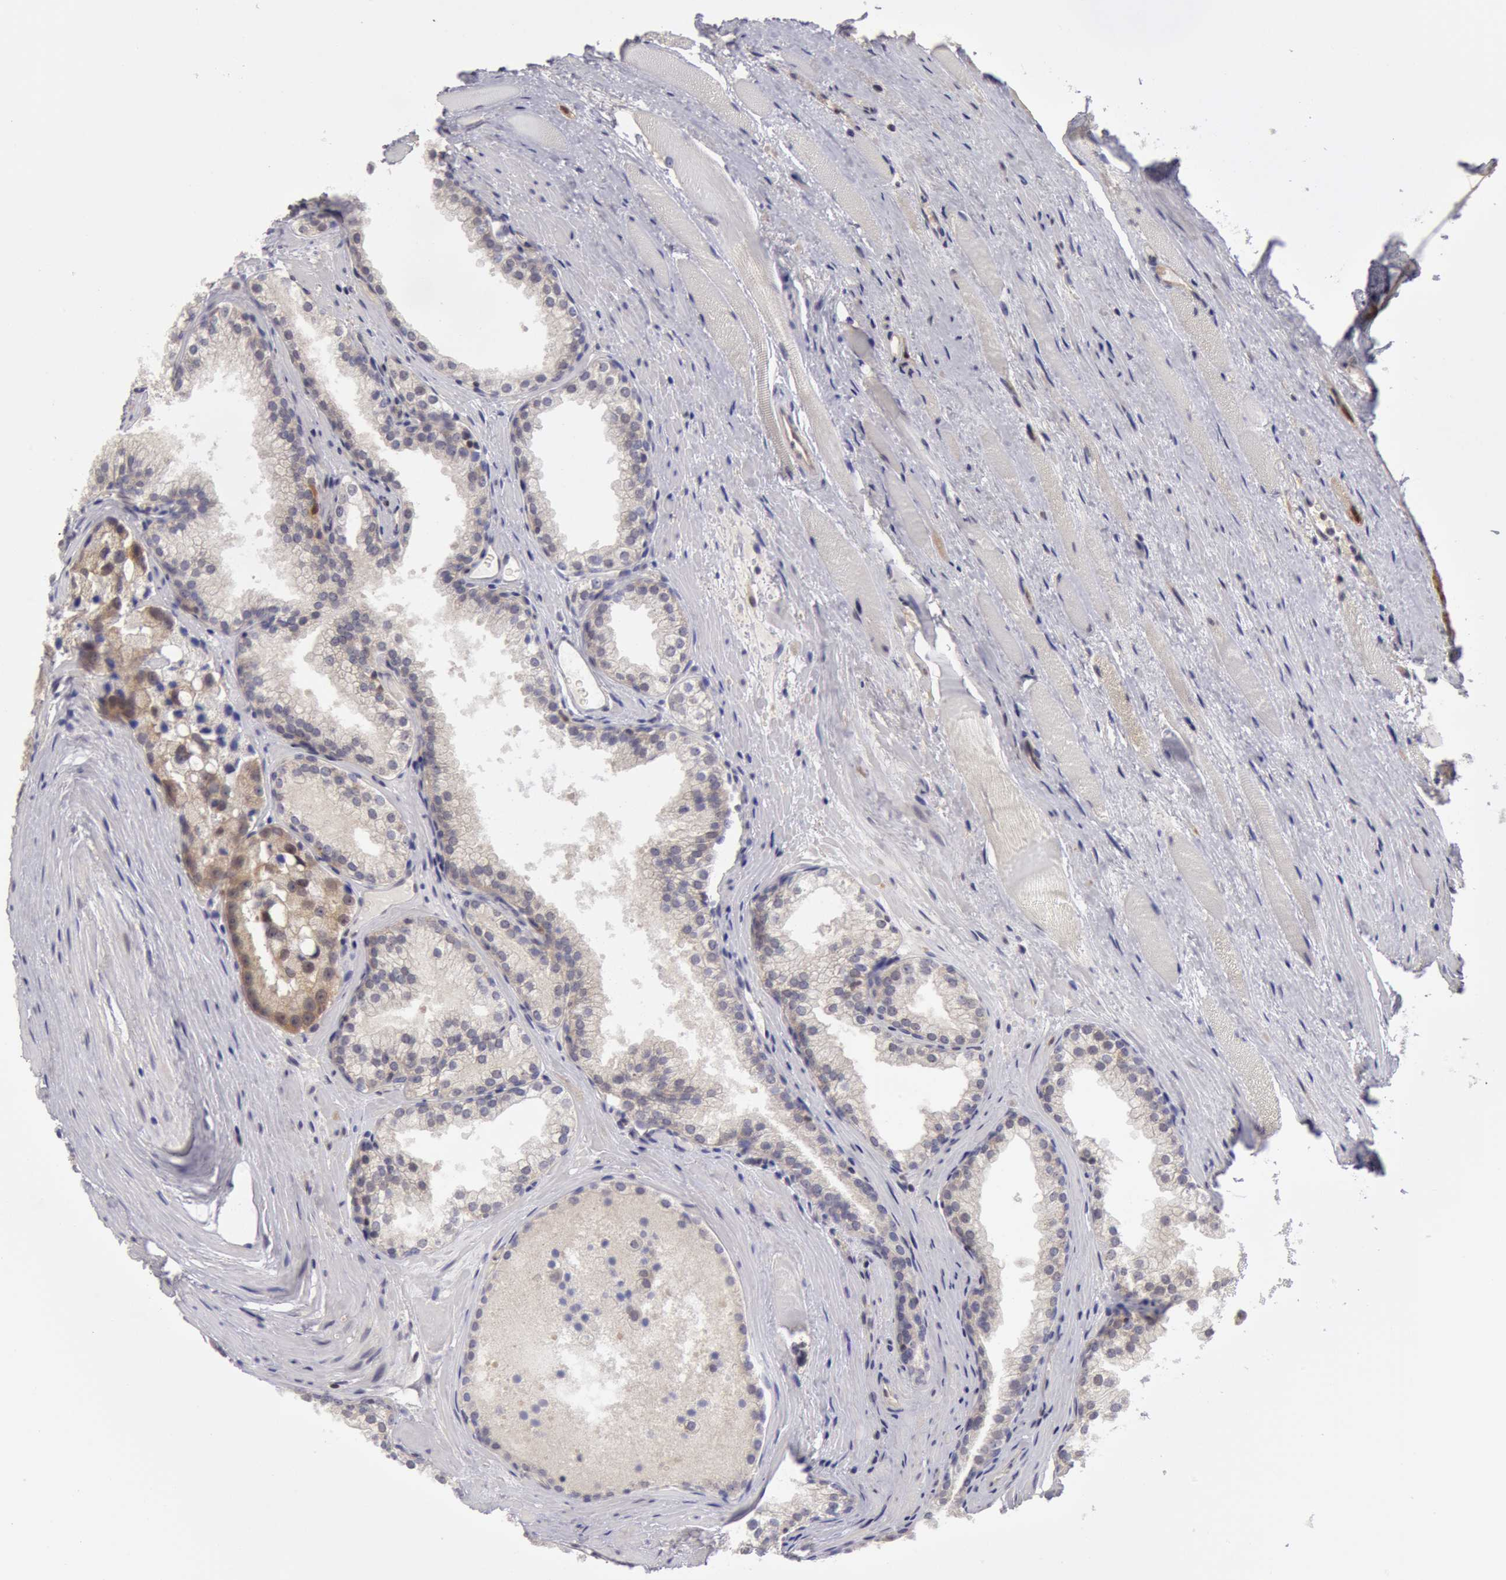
{"staining": {"intensity": "weak", "quantity": "<25%", "location": "cytoplasmic/membranous"}, "tissue": "prostate cancer", "cell_type": "Tumor cells", "image_type": "cancer", "snomed": [{"axis": "morphology", "description": "Adenocarcinoma, Medium grade"}, {"axis": "topography", "description": "Prostate"}], "caption": "A high-resolution image shows immunohistochemistry staining of prostate medium-grade adenocarcinoma, which demonstrates no significant positivity in tumor cells.", "gene": "TXNRD1", "patient": {"sex": "male", "age": 72}}